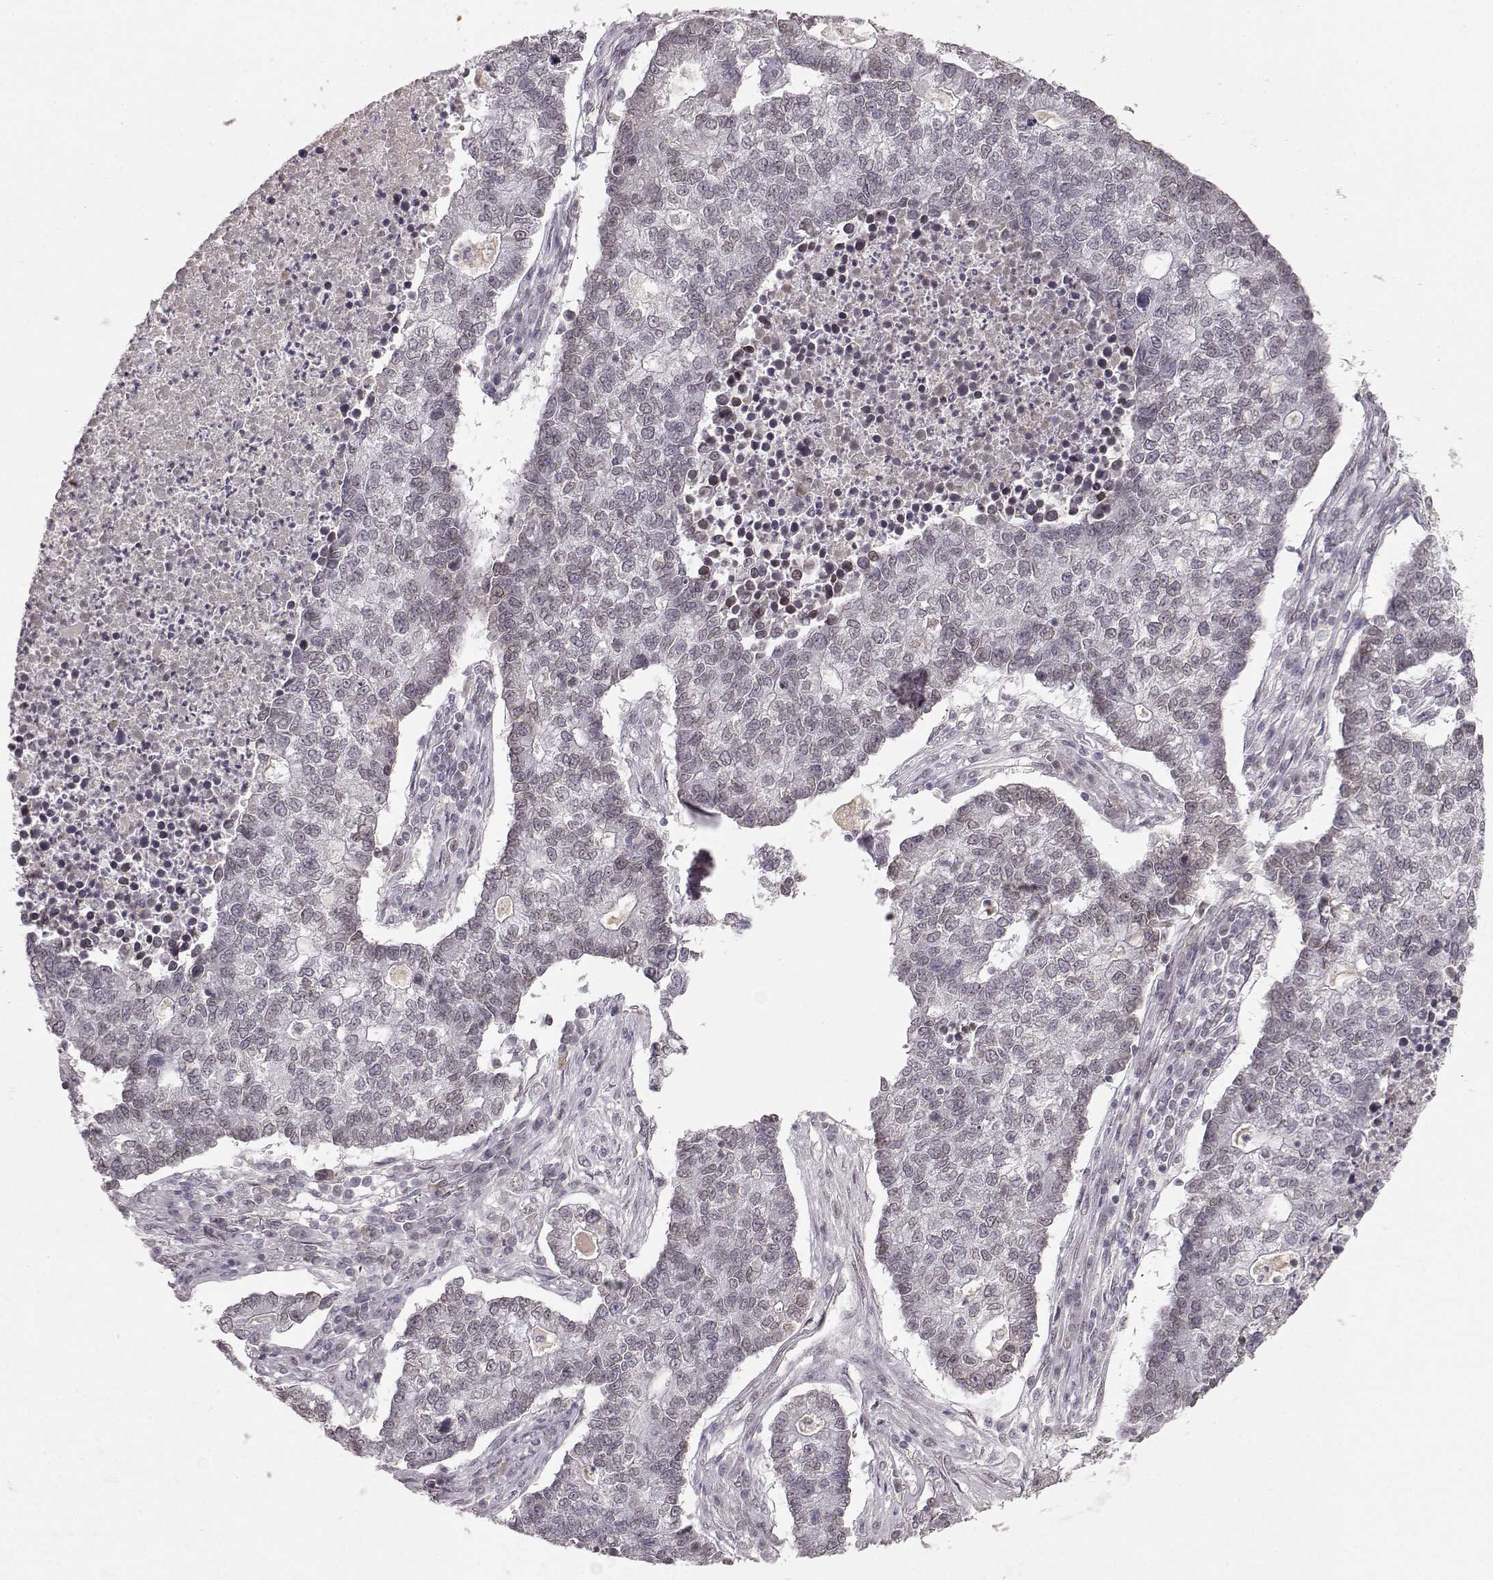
{"staining": {"intensity": "weak", "quantity": "25%-75%", "location": "cytoplasmic/membranous,nuclear"}, "tissue": "lung cancer", "cell_type": "Tumor cells", "image_type": "cancer", "snomed": [{"axis": "morphology", "description": "Adenocarcinoma, NOS"}, {"axis": "topography", "description": "Lung"}], "caption": "A brown stain labels weak cytoplasmic/membranous and nuclear positivity of a protein in human lung cancer tumor cells. (DAB IHC with brightfield microscopy, high magnification).", "gene": "DCAF12", "patient": {"sex": "male", "age": 57}}